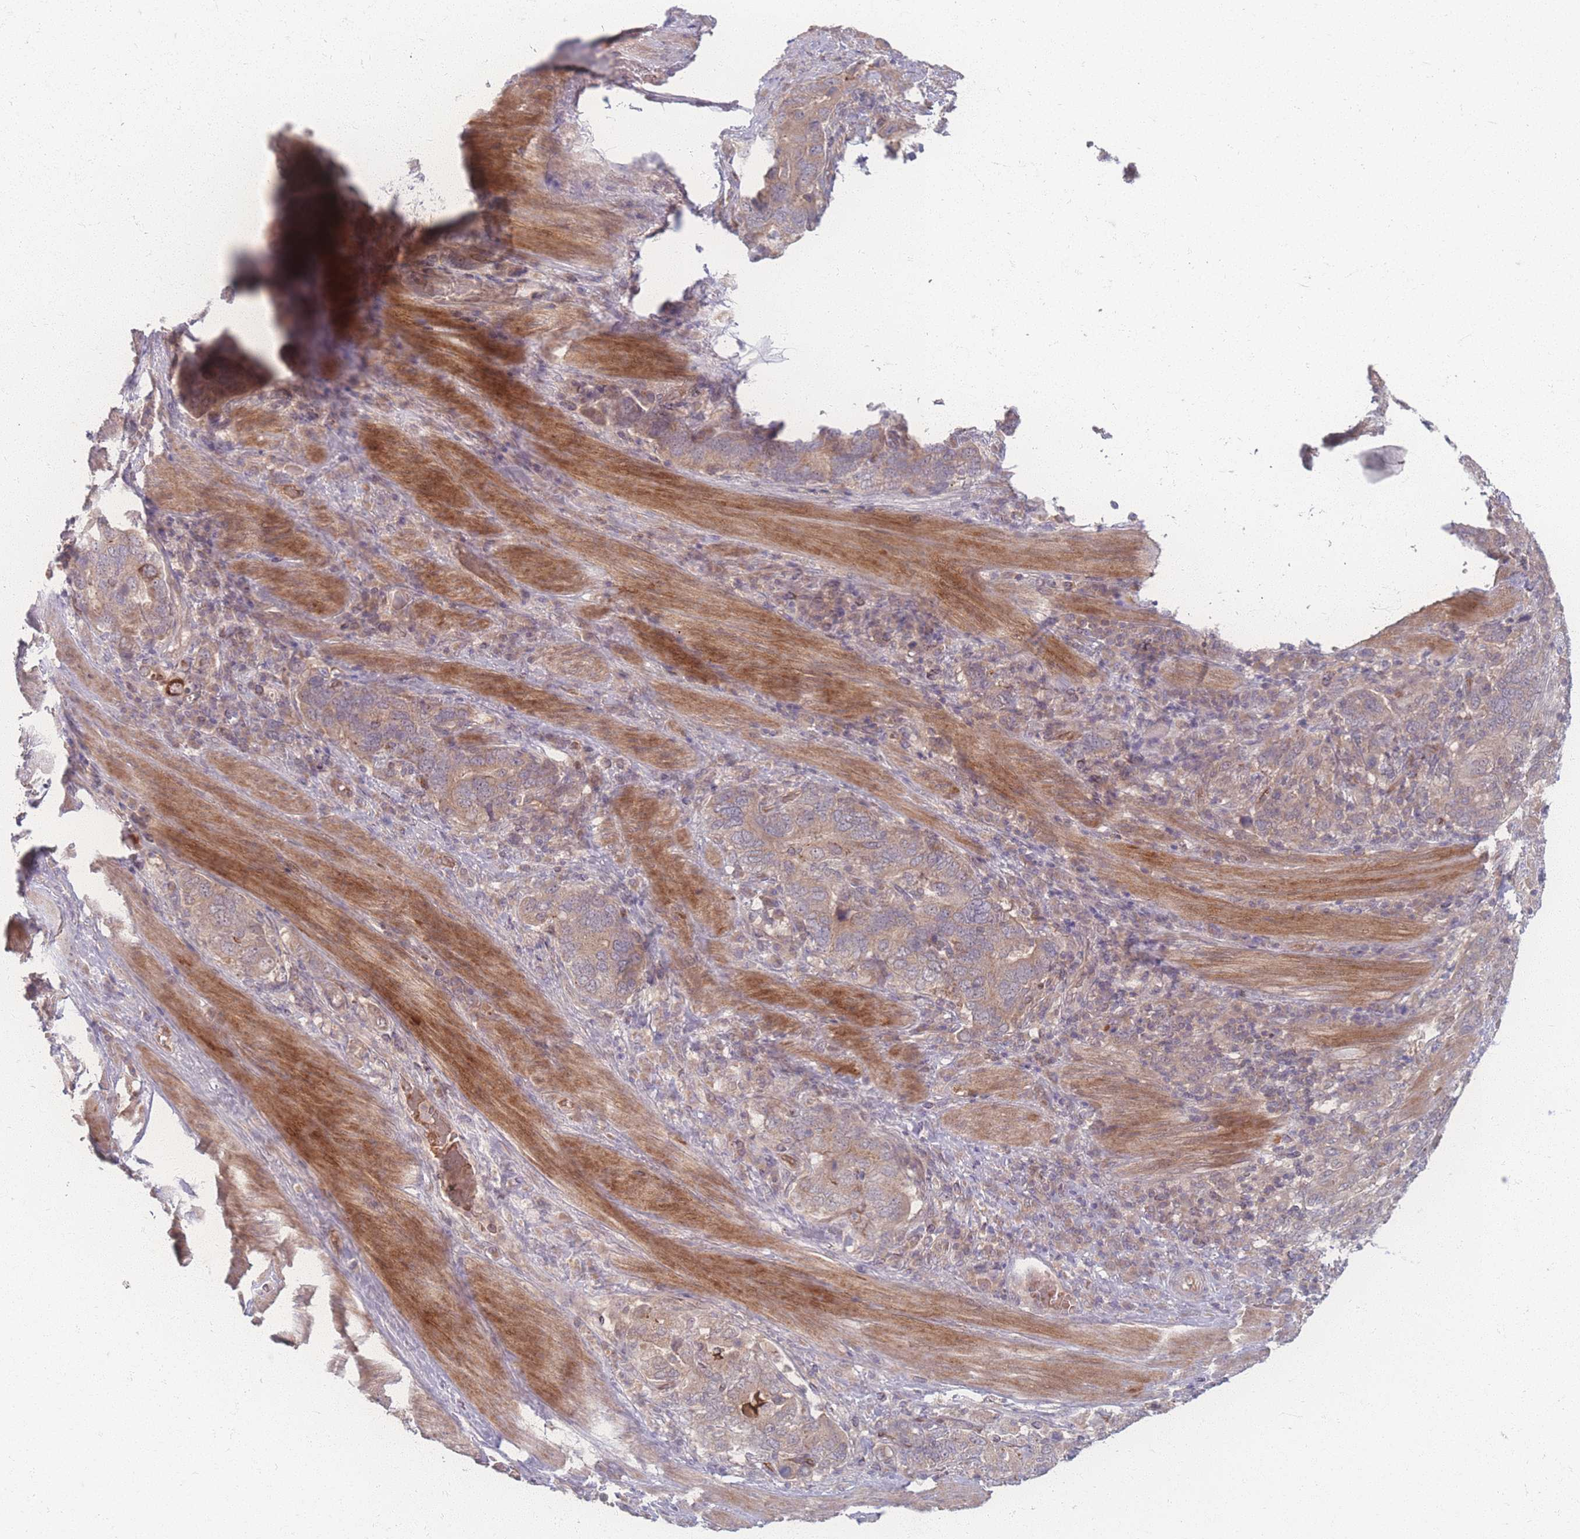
{"staining": {"intensity": "weak", "quantity": ">75%", "location": "cytoplasmic/membranous"}, "tissue": "stomach cancer", "cell_type": "Tumor cells", "image_type": "cancer", "snomed": [{"axis": "morphology", "description": "Adenocarcinoma, NOS"}, {"axis": "topography", "description": "Stomach, upper"}, {"axis": "topography", "description": "Stomach"}], "caption": "The photomicrograph shows staining of adenocarcinoma (stomach), revealing weak cytoplasmic/membranous protein positivity (brown color) within tumor cells.", "gene": "INSR", "patient": {"sex": "male", "age": 62}}